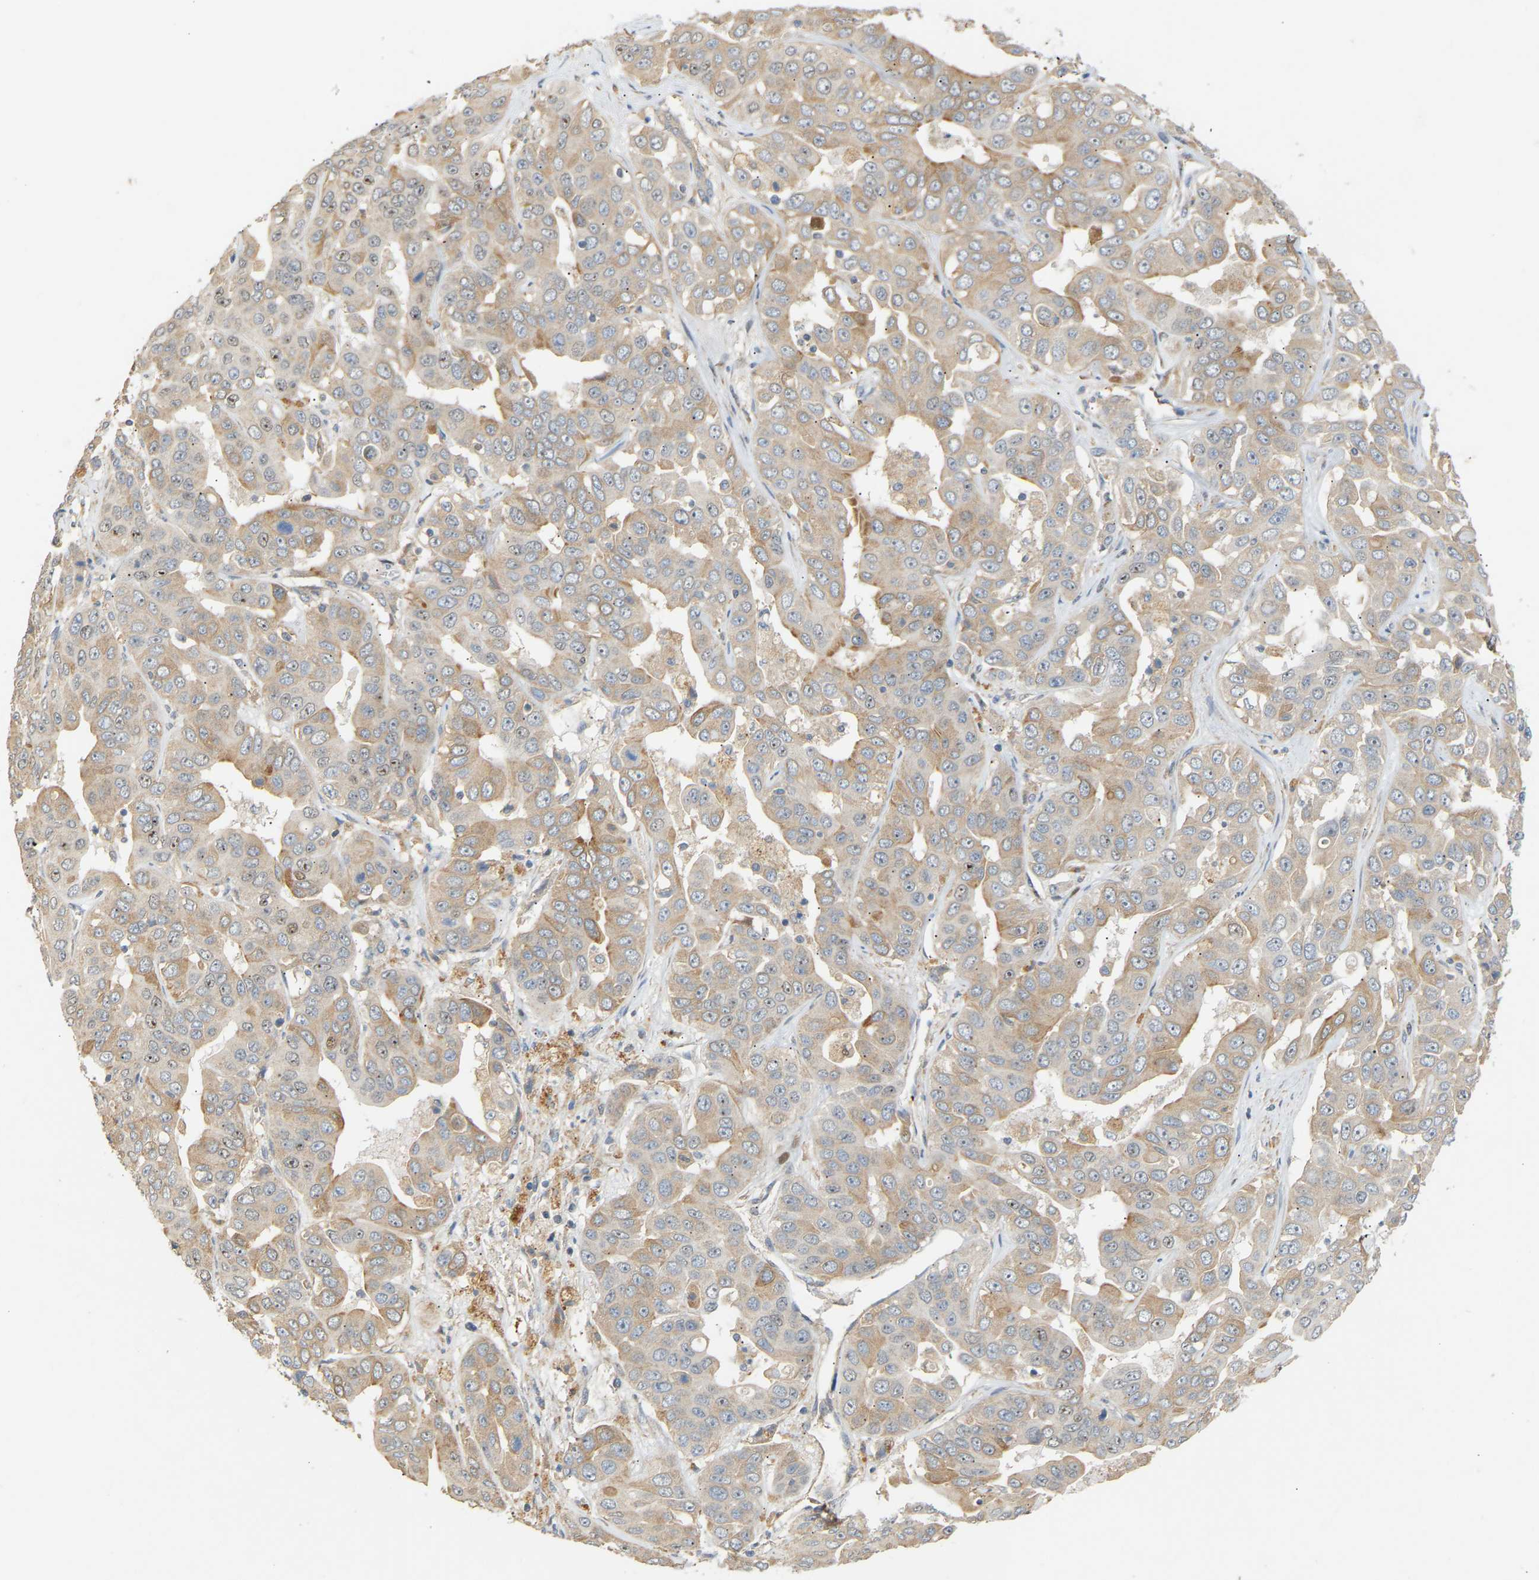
{"staining": {"intensity": "moderate", "quantity": "25%-75%", "location": "cytoplasmic/membranous"}, "tissue": "liver cancer", "cell_type": "Tumor cells", "image_type": "cancer", "snomed": [{"axis": "morphology", "description": "Cholangiocarcinoma"}, {"axis": "topography", "description": "Liver"}], "caption": "Protein analysis of liver cholangiocarcinoma tissue reveals moderate cytoplasmic/membranous staining in about 25%-75% of tumor cells.", "gene": "PTPN4", "patient": {"sex": "female", "age": 52}}